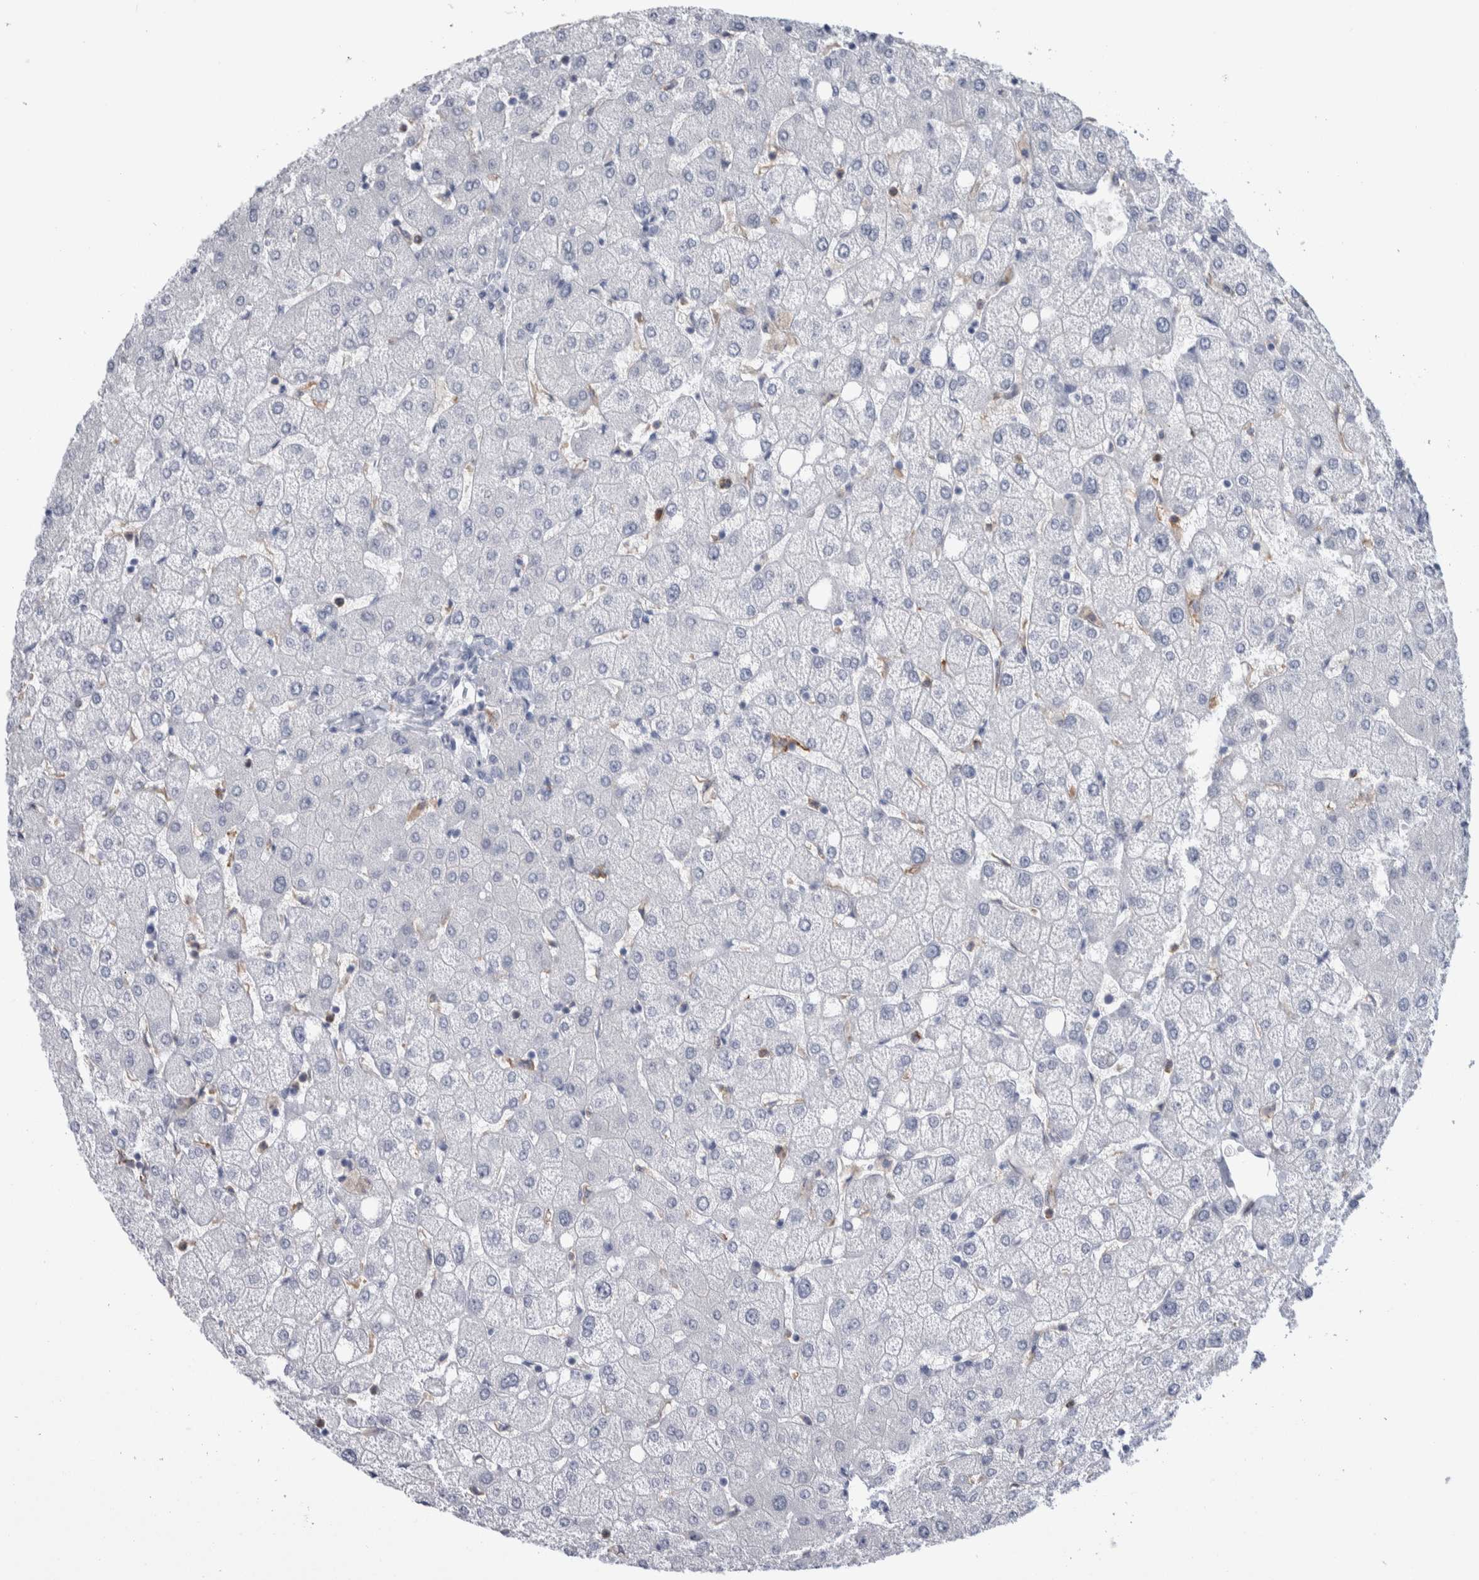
{"staining": {"intensity": "negative", "quantity": "none", "location": "none"}, "tissue": "liver", "cell_type": "Cholangiocytes", "image_type": "normal", "snomed": [{"axis": "morphology", "description": "Normal tissue, NOS"}, {"axis": "topography", "description": "Liver"}], "caption": "This photomicrograph is of unremarkable liver stained with immunohistochemistry to label a protein in brown with the nuclei are counter-stained blue. There is no staining in cholangiocytes. (DAB (3,3'-diaminobenzidine) IHC with hematoxylin counter stain).", "gene": "LURAP1L", "patient": {"sex": "female", "age": 54}}